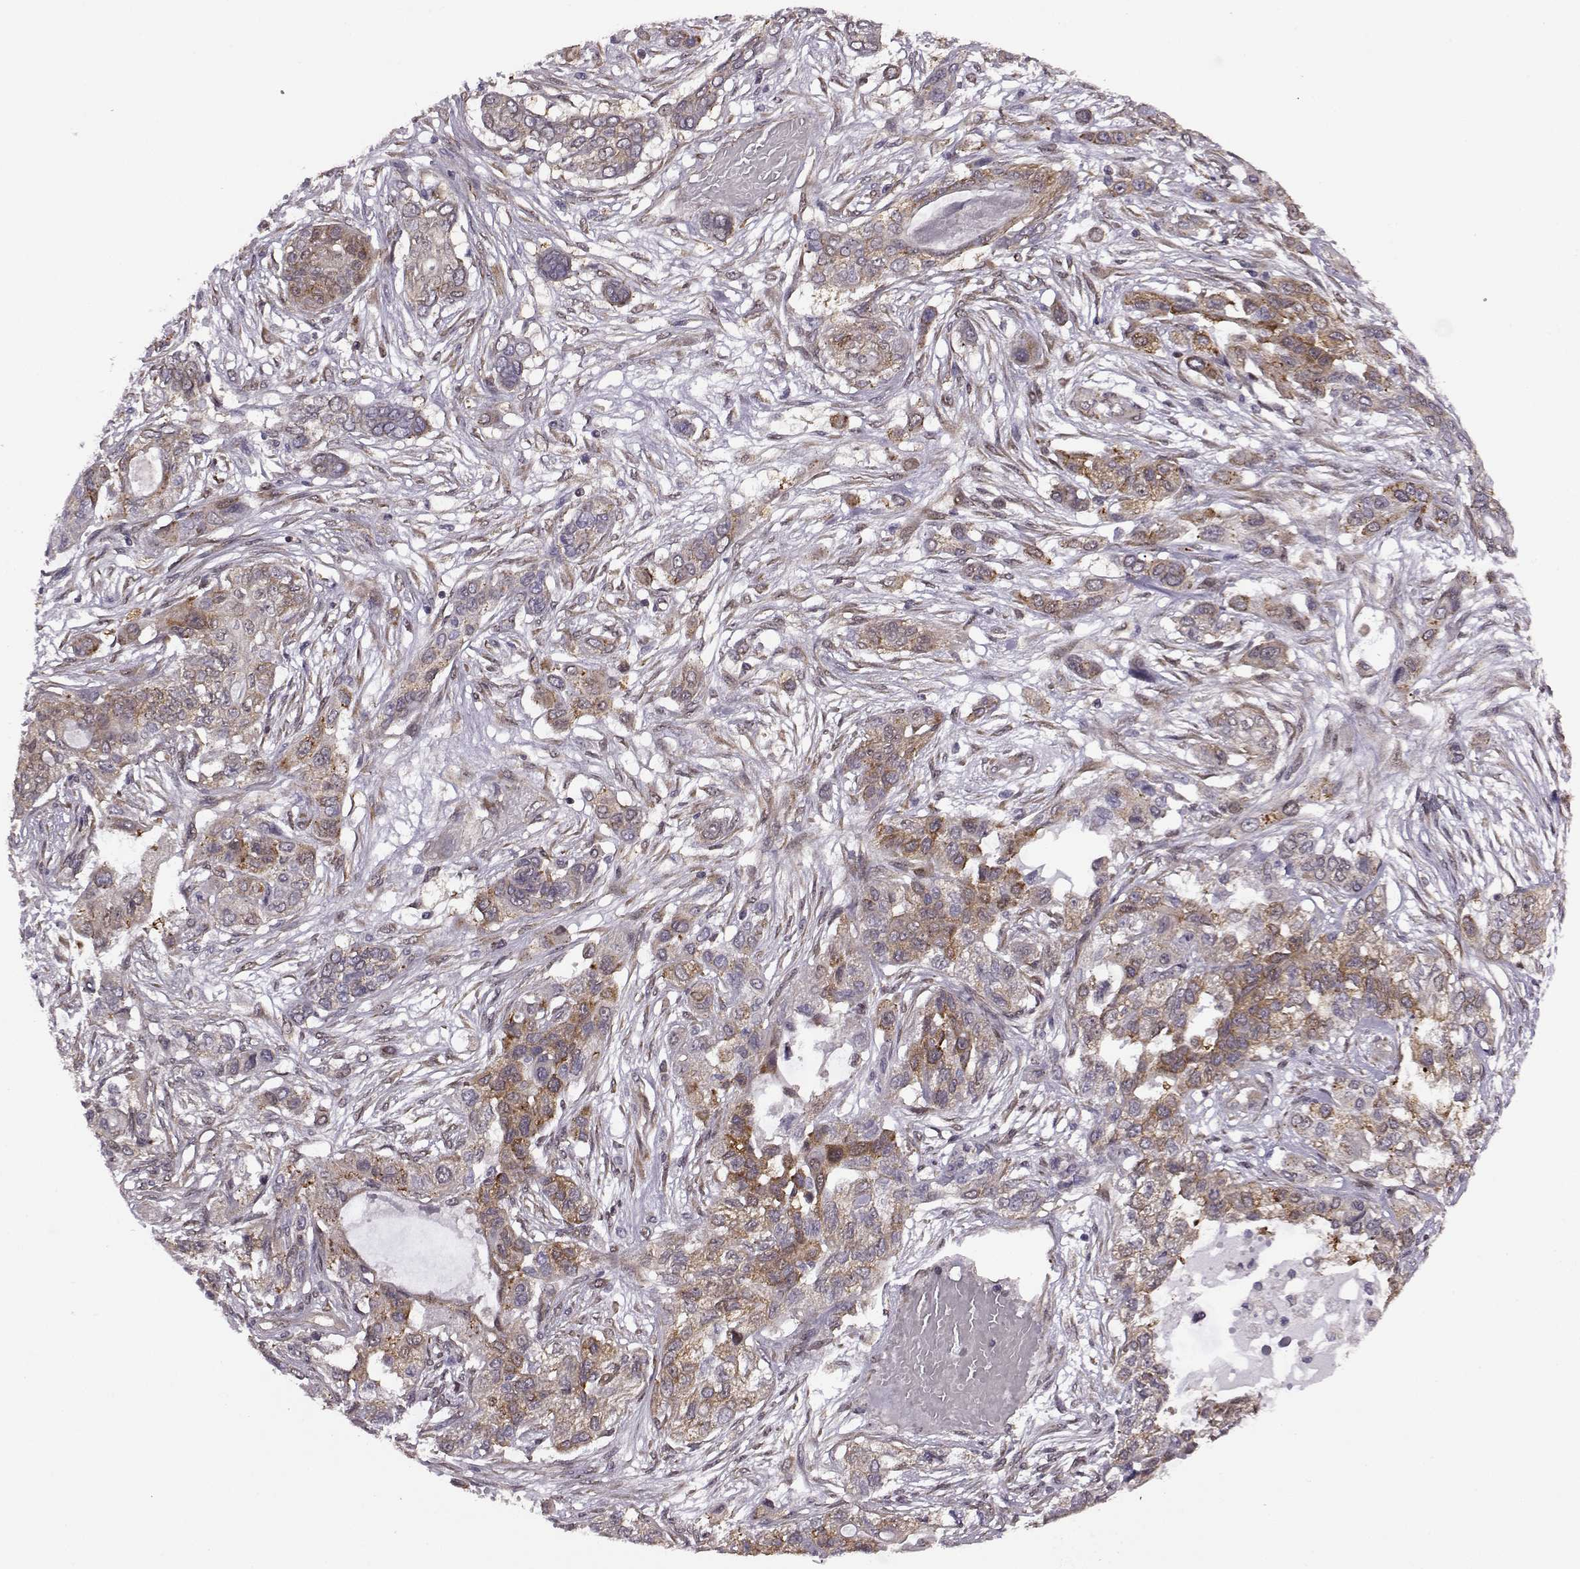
{"staining": {"intensity": "moderate", "quantity": ">75%", "location": "cytoplasmic/membranous"}, "tissue": "lung cancer", "cell_type": "Tumor cells", "image_type": "cancer", "snomed": [{"axis": "morphology", "description": "Squamous cell carcinoma, NOS"}, {"axis": "topography", "description": "Lung"}], "caption": "Immunohistochemistry histopathology image of lung cancer (squamous cell carcinoma) stained for a protein (brown), which exhibits medium levels of moderate cytoplasmic/membranous positivity in about >75% of tumor cells.", "gene": "URI1", "patient": {"sex": "female", "age": 70}}